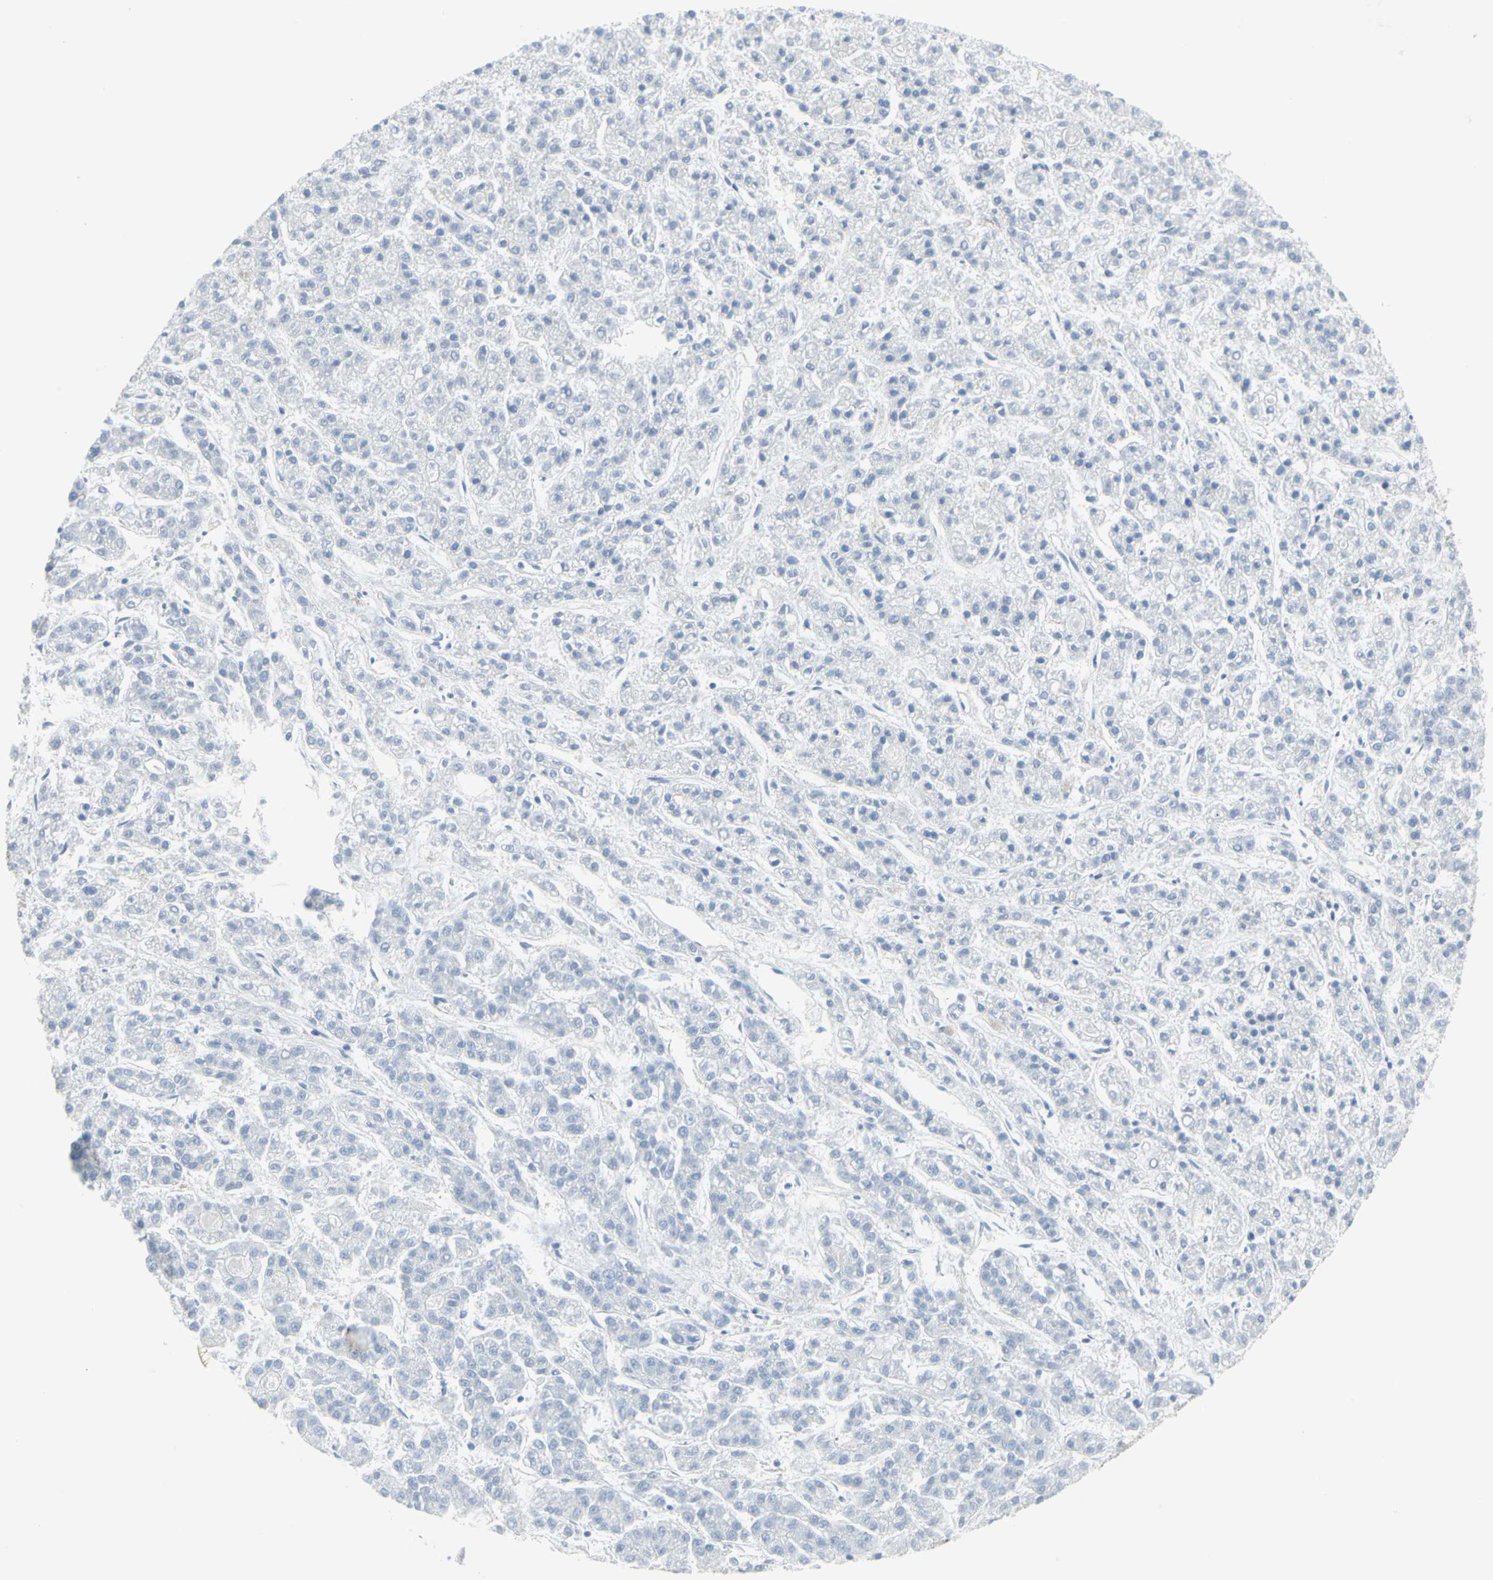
{"staining": {"intensity": "negative", "quantity": "none", "location": "none"}, "tissue": "liver cancer", "cell_type": "Tumor cells", "image_type": "cancer", "snomed": [{"axis": "morphology", "description": "Carcinoma, Hepatocellular, NOS"}, {"axis": "topography", "description": "Liver"}], "caption": "A high-resolution micrograph shows IHC staining of hepatocellular carcinoma (liver), which displays no significant positivity in tumor cells. (Stains: DAB immunohistochemistry (IHC) with hematoxylin counter stain, Microscopy: brightfield microscopy at high magnification).", "gene": "SFN", "patient": {"sex": "male", "age": 70}}